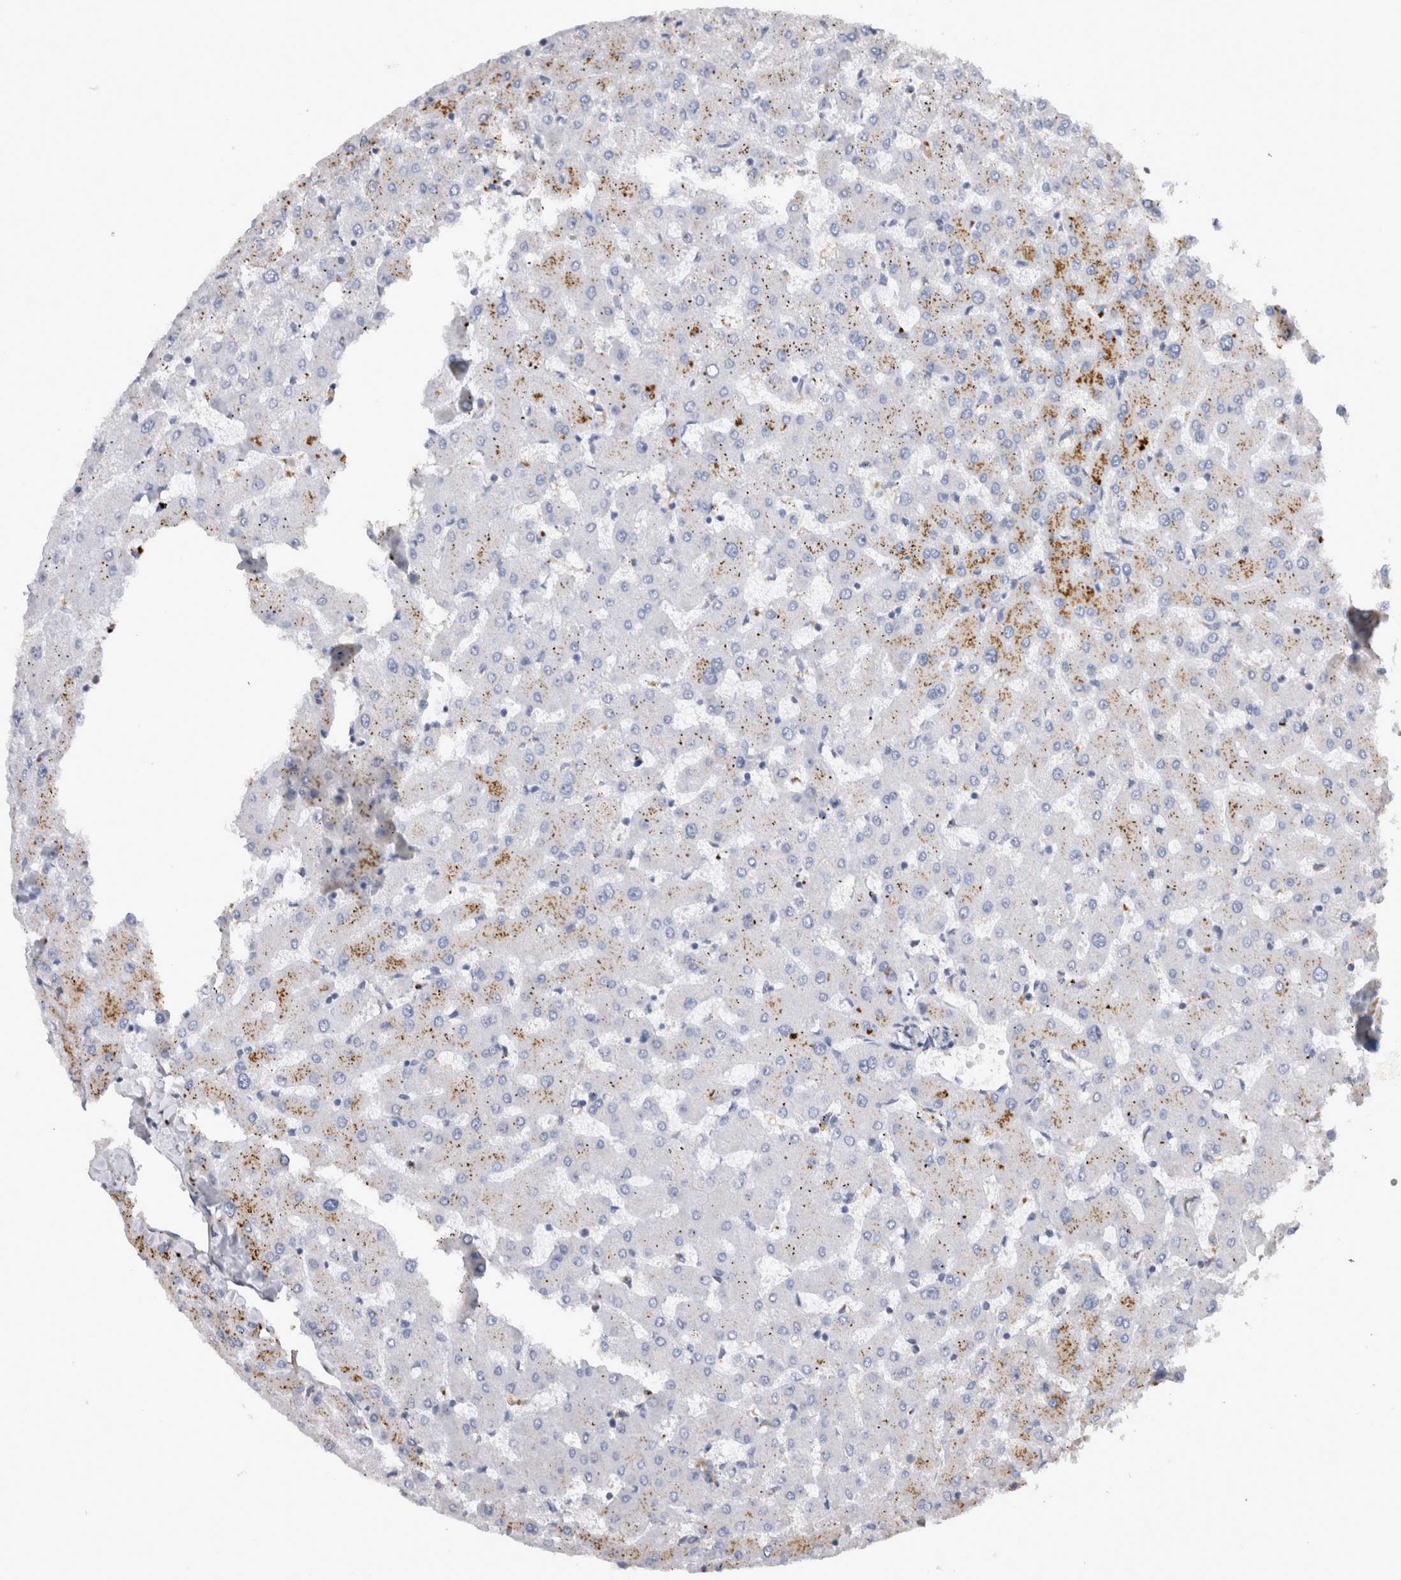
{"staining": {"intensity": "negative", "quantity": "none", "location": "none"}, "tissue": "liver", "cell_type": "Cholangiocytes", "image_type": "normal", "snomed": [{"axis": "morphology", "description": "Normal tissue, NOS"}, {"axis": "topography", "description": "Liver"}], "caption": "Histopathology image shows no protein expression in cholangiocytes of normal liver.", "gene": "CD63", "patient": {"sex": "female", "age": 63}}